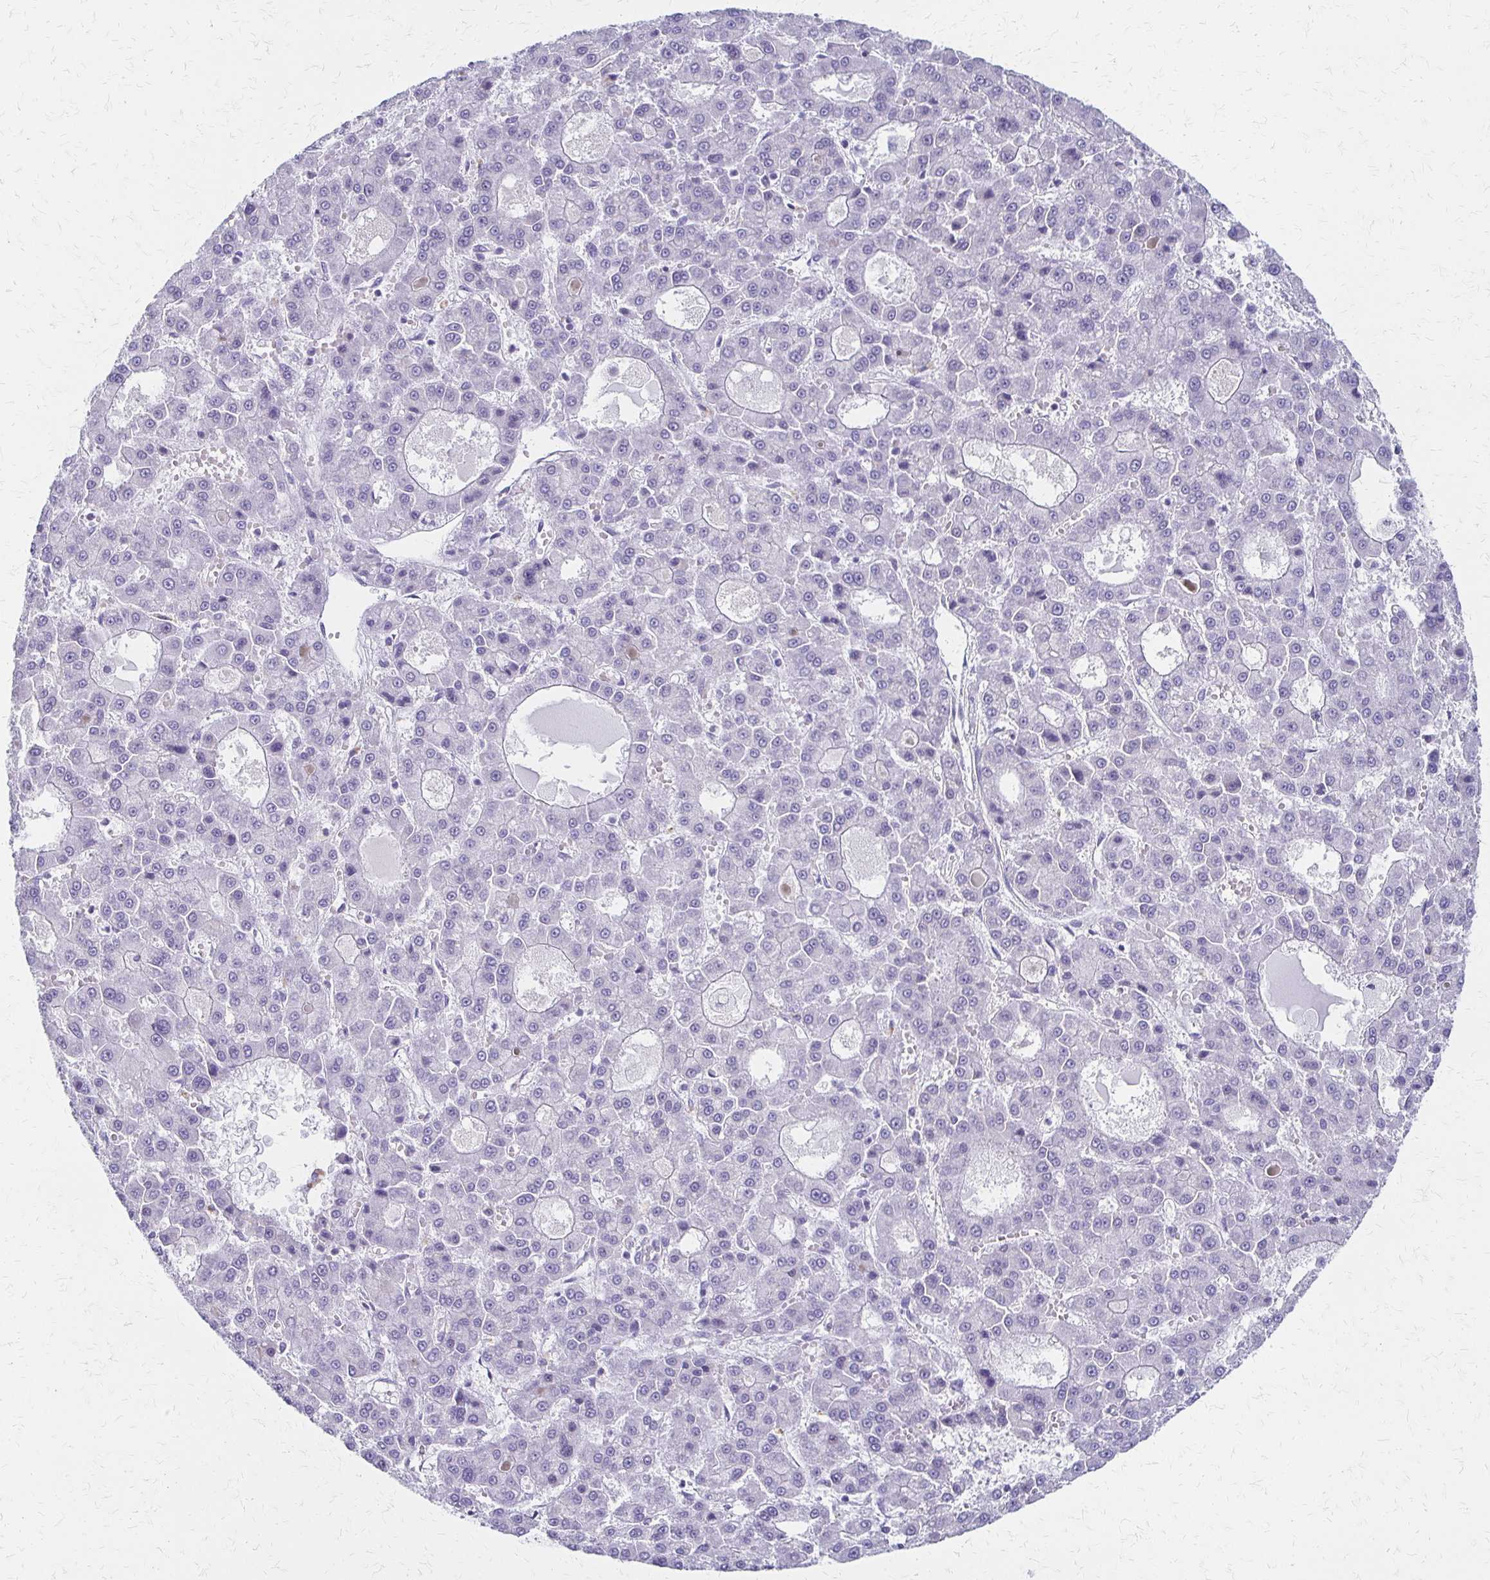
{"staining": {"intensity": "negative", "quantity": "none", "location": "none"}, "tissue": "liver cancer", "cell_type": "Tumor cells", "image_type": "cancer", "snomed": [{"axis": "morphology", "description": "Carcinoma, Hepatocellular, NOS"}, {"axis": "topography", "description": "Liver"}], "caption": "Human liver cancer (hepatocellular carcinoma) stained for a protein using immunohistochemistry (IHC) displays no staining in tumor cells.", "gene": "IVL", "patient": {"sex": "male", "age": 70}}